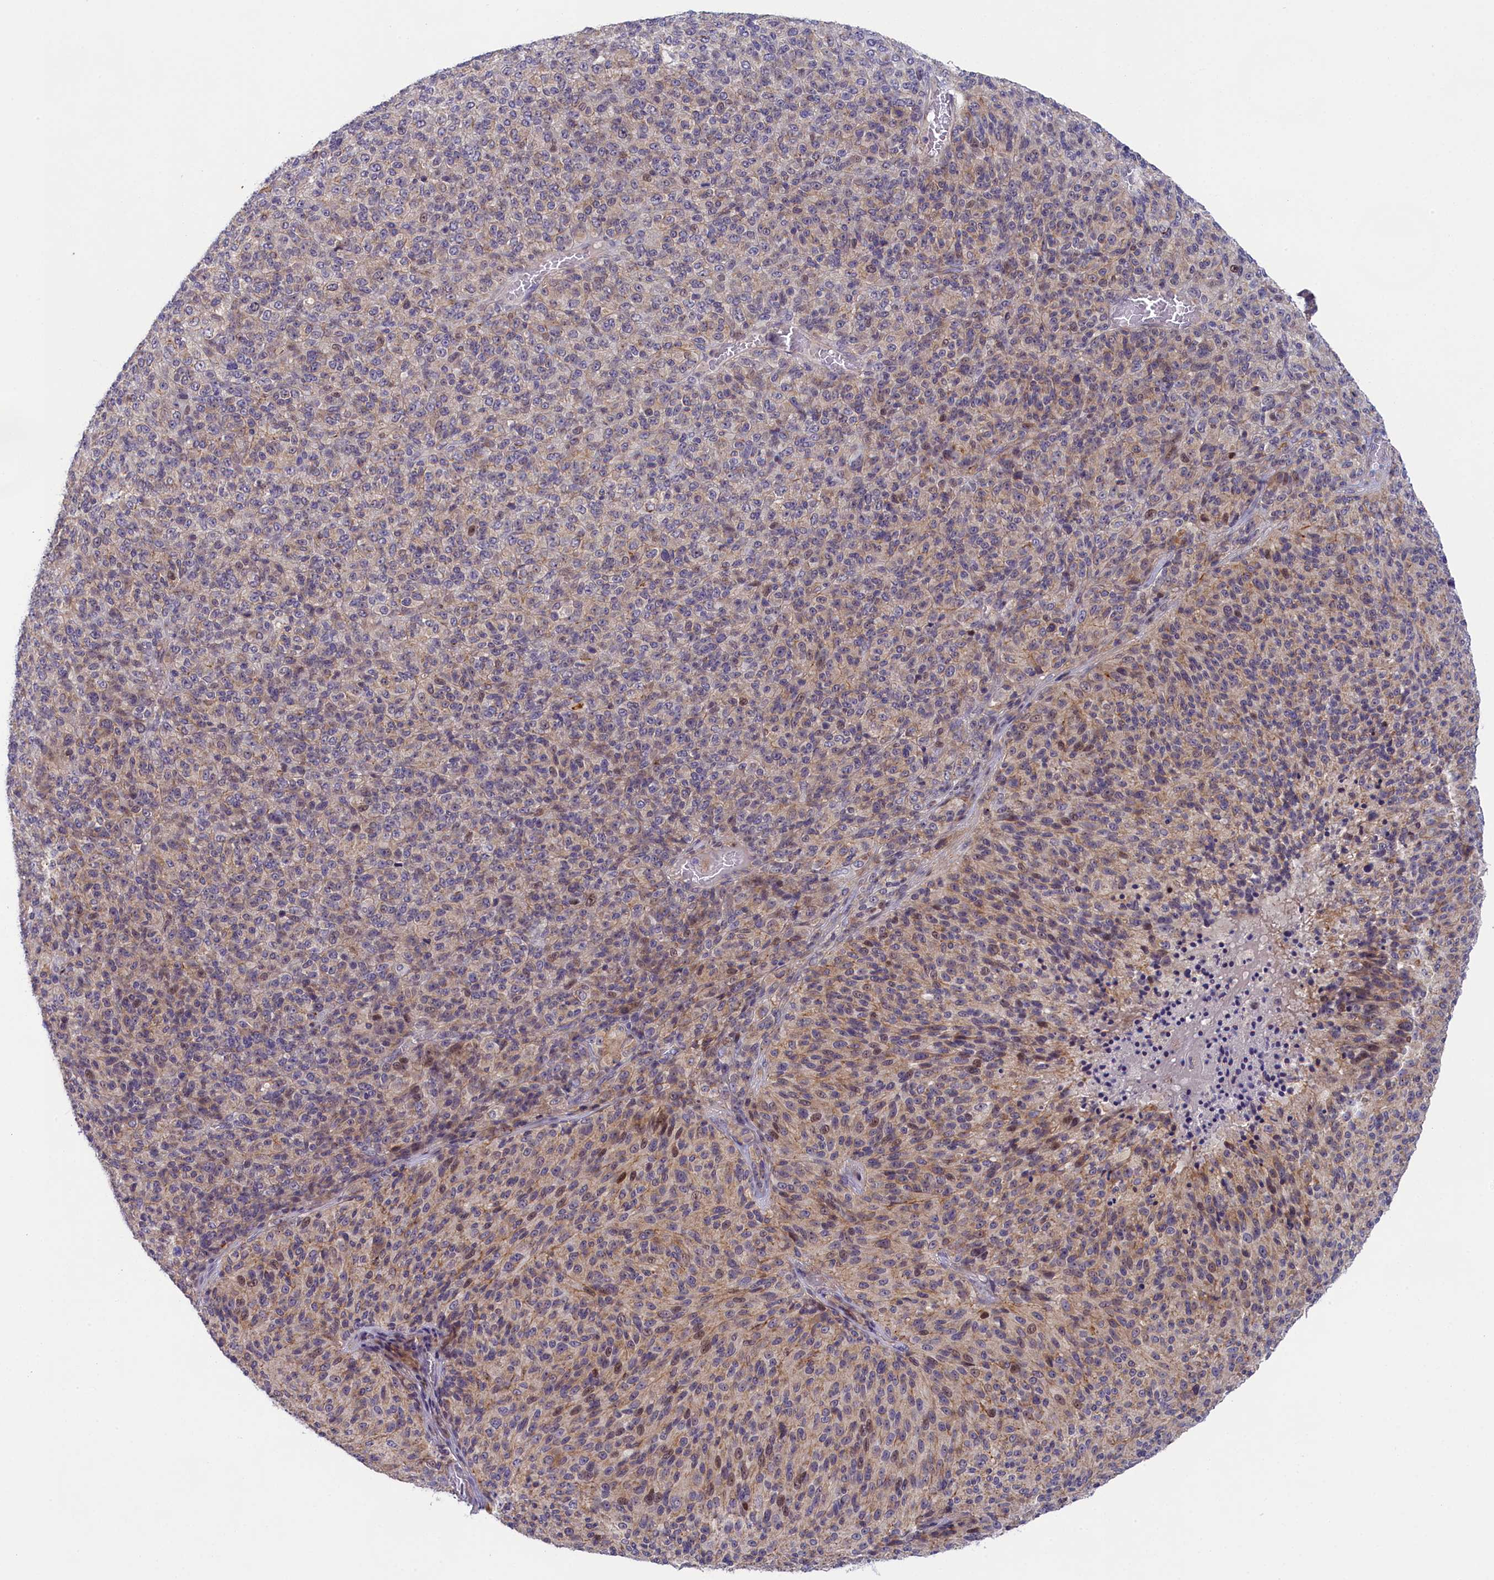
{"staining": {"intensity": "weak", "quantity": "<25%", "location": "cytoplasmic/membranous"}, "tissue": "melanoma", "cell_type": "Tumor cells", "image_type": "cancer", "snomed": [{"axis": "morphology", "description": "Malignant melanoma, Metastatic site"}, {"axis": "topography", "description": "Brain"}], "caption": "Immunohistochemical staining of human melanoma shows no significant positivity in tumor cells.", "gene": "CCL23", "patient": {"sex": "female", "age": 56}}